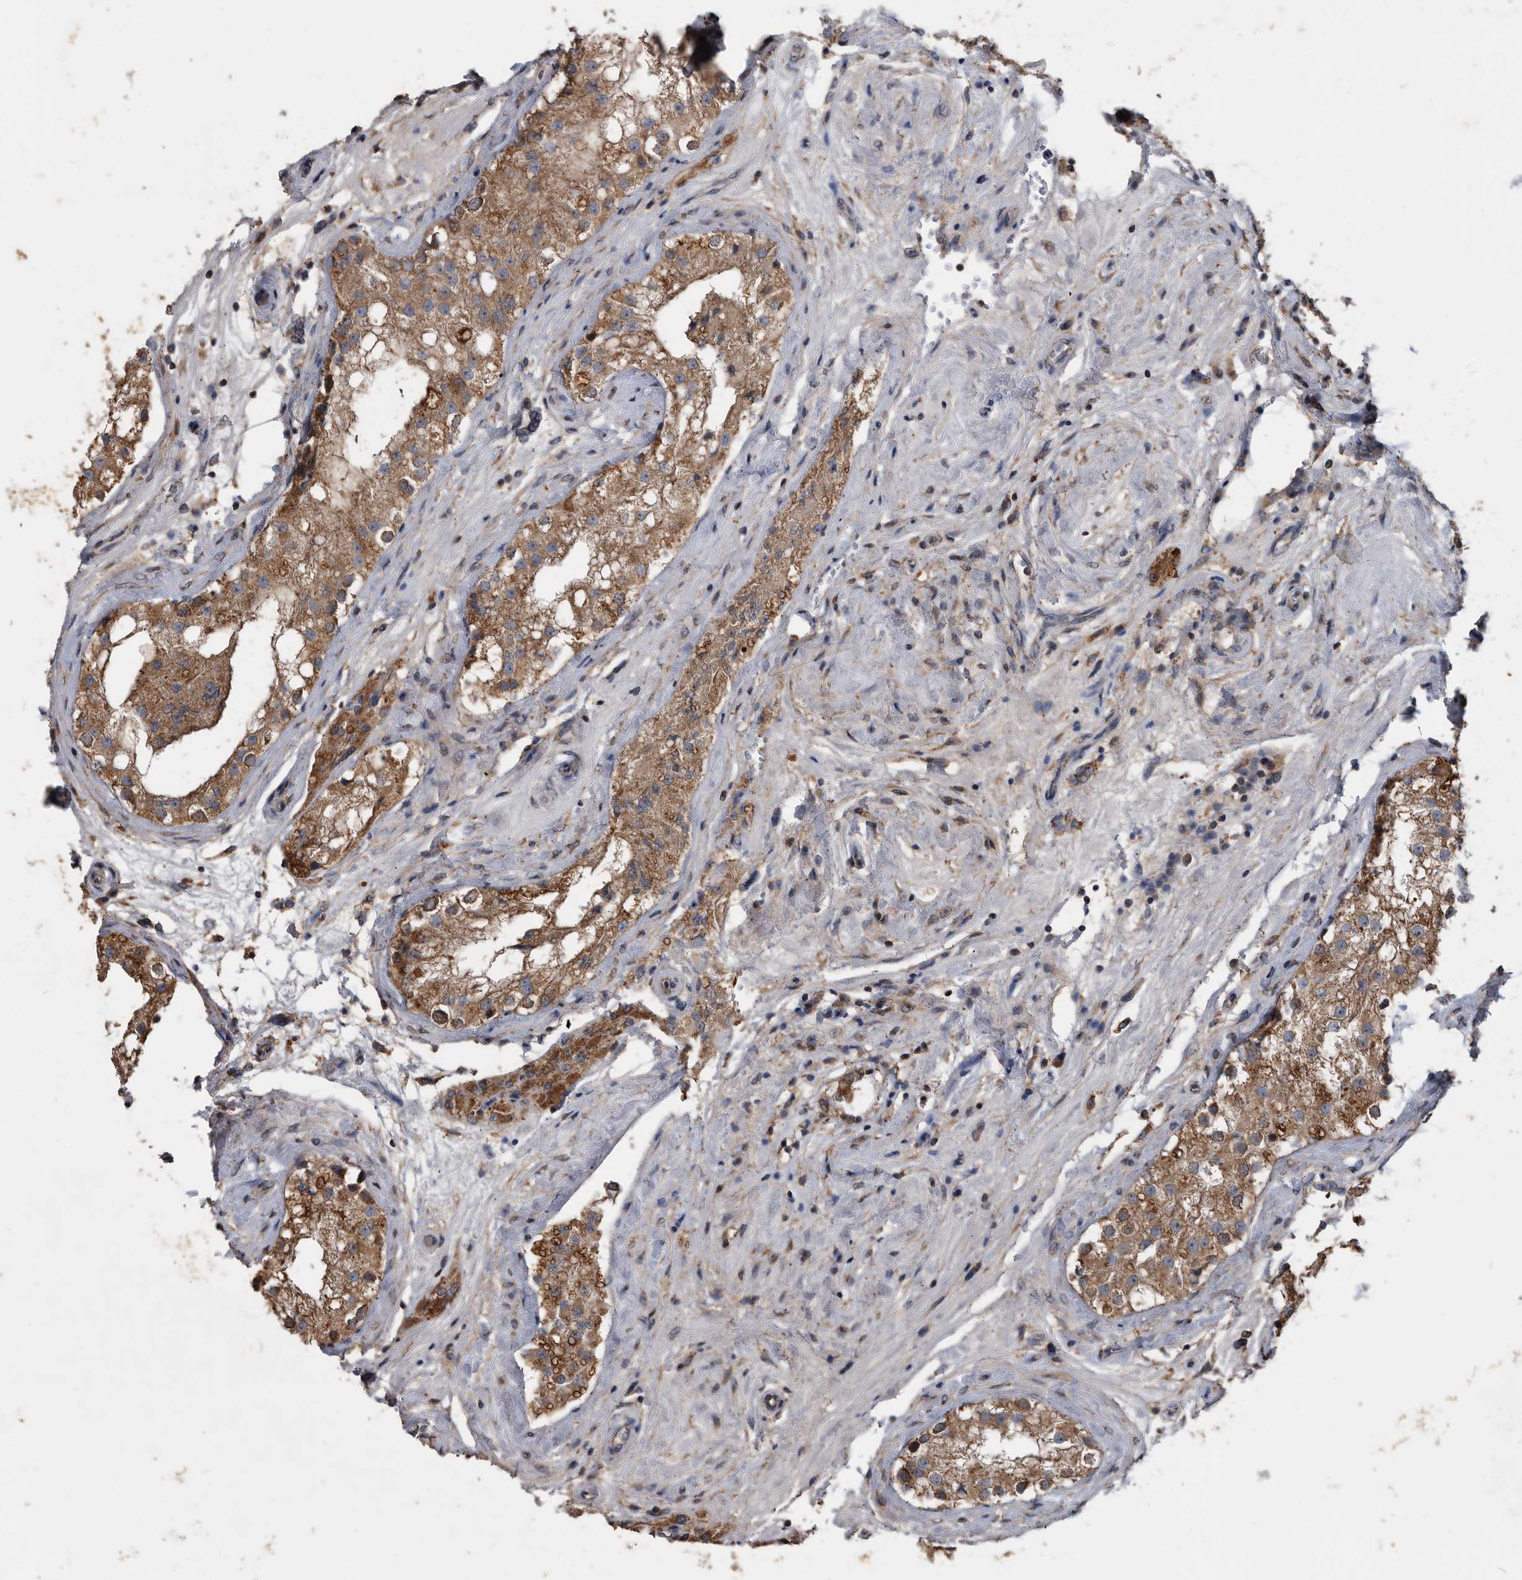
{"staining": {"intensity": "moderate", "quantity": ">75%", "location": "cytoplasmic/membranous"}, "tissue": "testis", "cell_type": "Cells in seminiferous ducts", "image_type": "normal", "snomed": [{"axis": "morphology", "description": "Normal tissue, NOS"}, {"axis": "topography", "description": "Testis"}], "caption": "An image of testis stained for a protein reveals moderate cytoplasmic/membranous brown staining in cells in seminiferous ducts.", "gene": "NRBP1", "patient": {"sex": "male", "age": 84}}